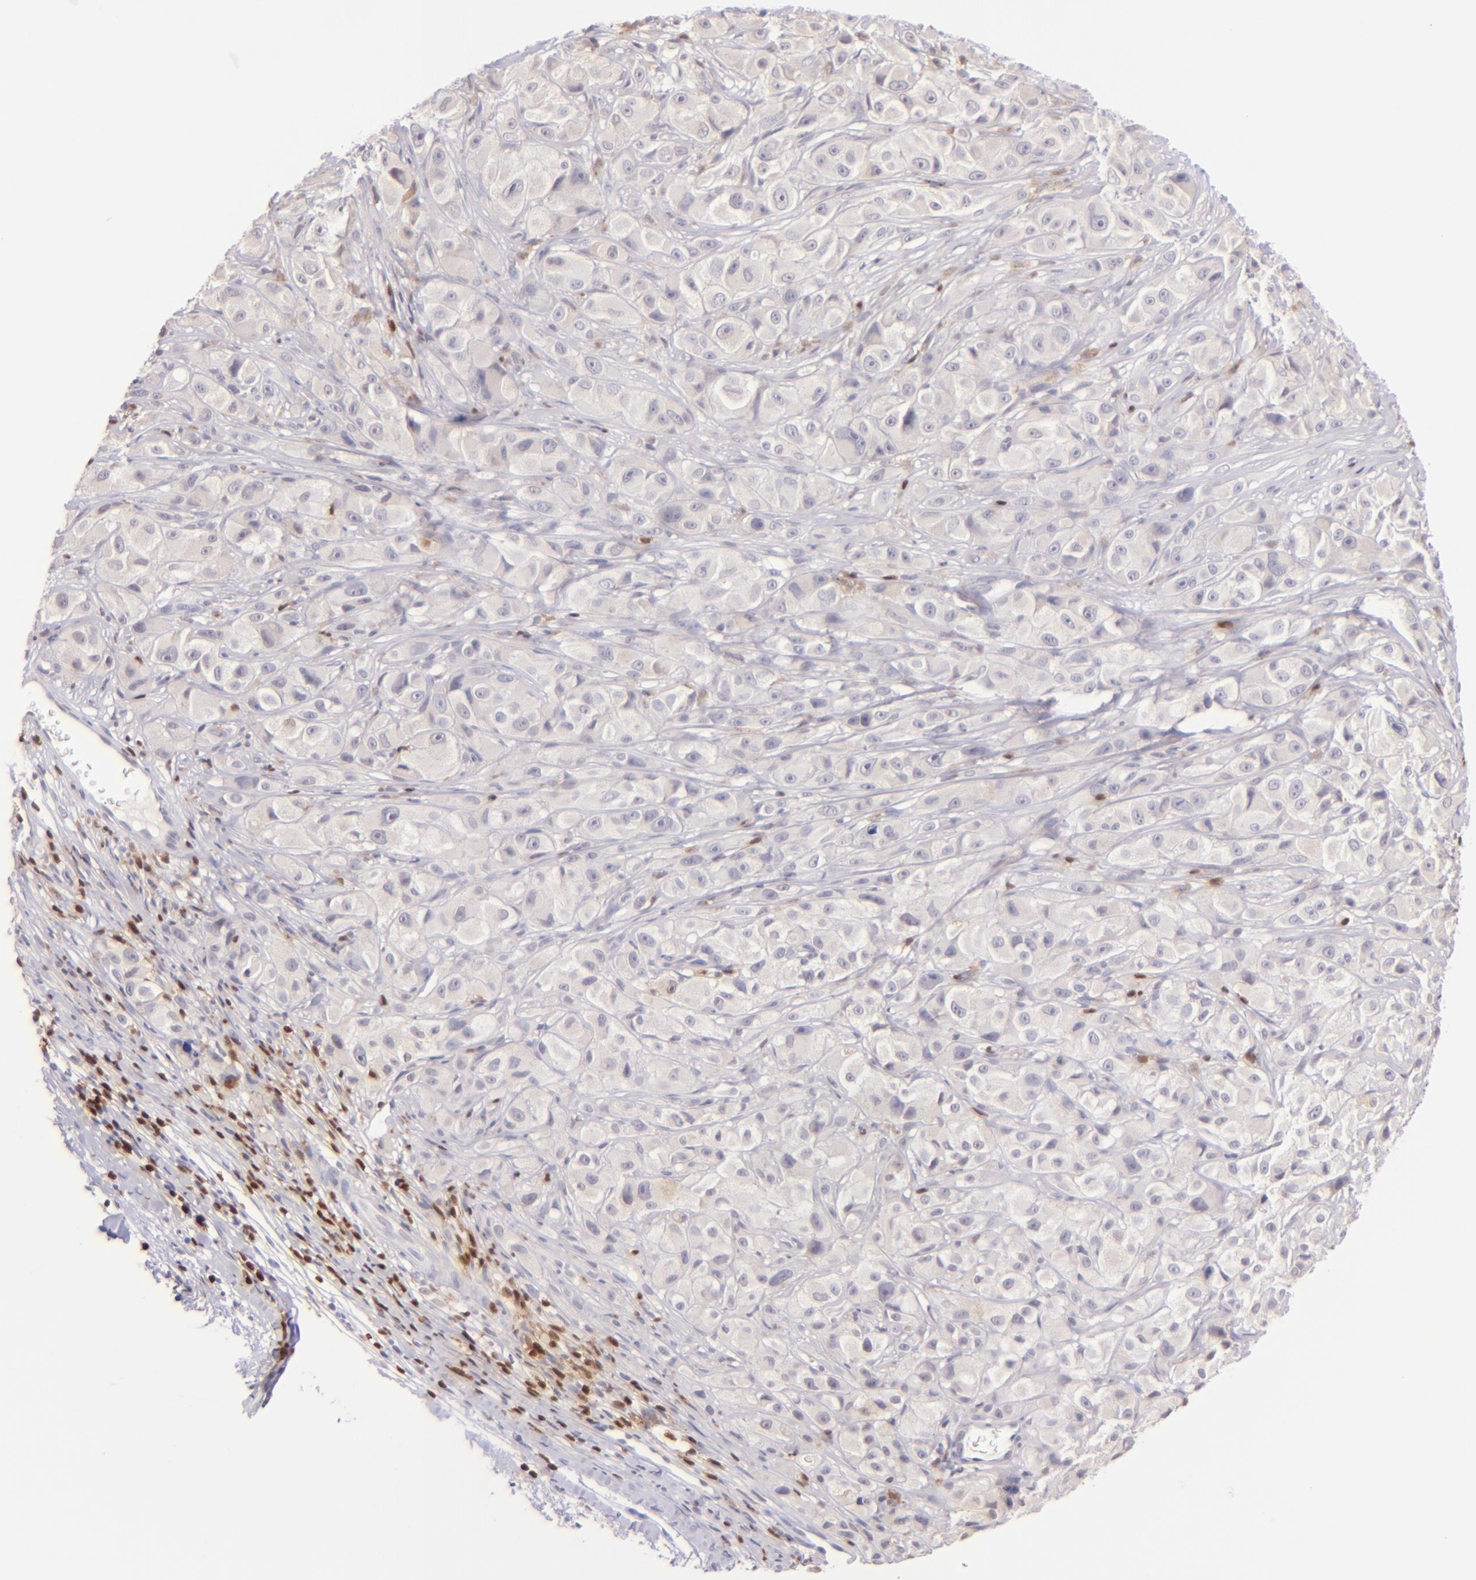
{"staining": {"intensity": "negative", "quantity": "none", "location": "none"}, "tissue": "melanoma", "cell_type": "Tumor cells", "image_type": "cancer", "snomed": [{"axis": "morphology", "description": "Malignant melanoma, NOS"}, {"axis": "topography", "description": "Skin"}], "caption": "DAB (3,3'-diaminobenzidine) immunohistochemical staining of human melanoma displays no significant staining in tumor cells. The staining was performed using DAB (3,3'-diaminobenzidine) to visualize the protein expression in brown, while the nuclei were stained in blue with hematoxylin (Magnification: 20x).", "gene": "ZAP70", "patient": {"sex": "male", "age": 56}}